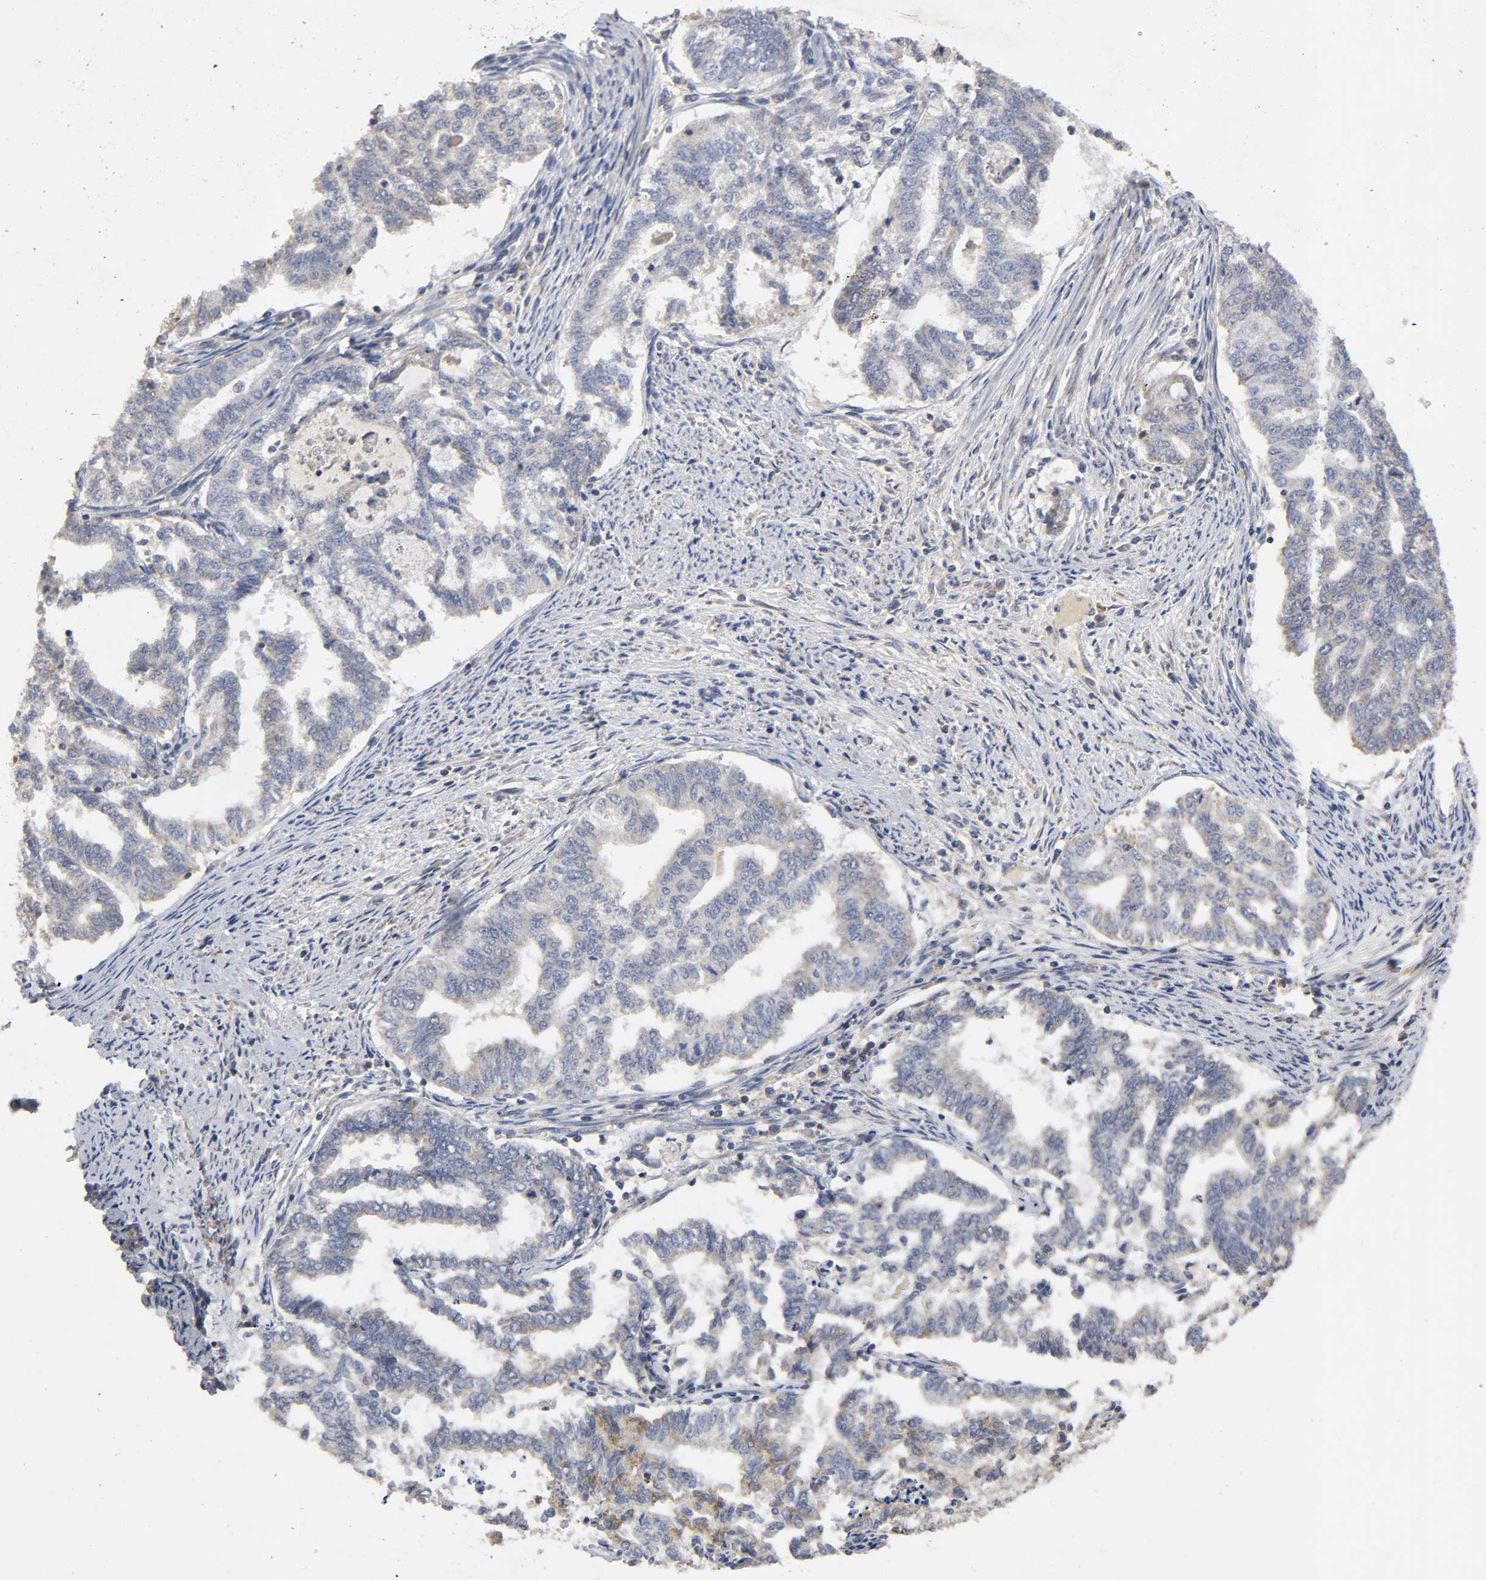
{"staining": {"intensity": "weak", "quantity": ">75%", "location": "cytoplasmic/membranous"}, "tissue": "endometrial cancer", "cell_type": "Tumor cells", "image_type": "cancer", "snomed": [{"axis": "morphology", "description": "Adenocarcinoma, NOS"}, {"axis": "topography", "description": "Endometrium"}], "caption": "The photomicrograph reveals immunohistochemical staining of endometrial cancer (adenocarcinoma). There is weak cytoplasmic/membranous positivity is identified in approximately >75% of tumor cells. Ihc stains the protein in brown and the nuclei are stained blue.", "gene": "SYT16", "patient": {"sex": "female", "age": 79}}